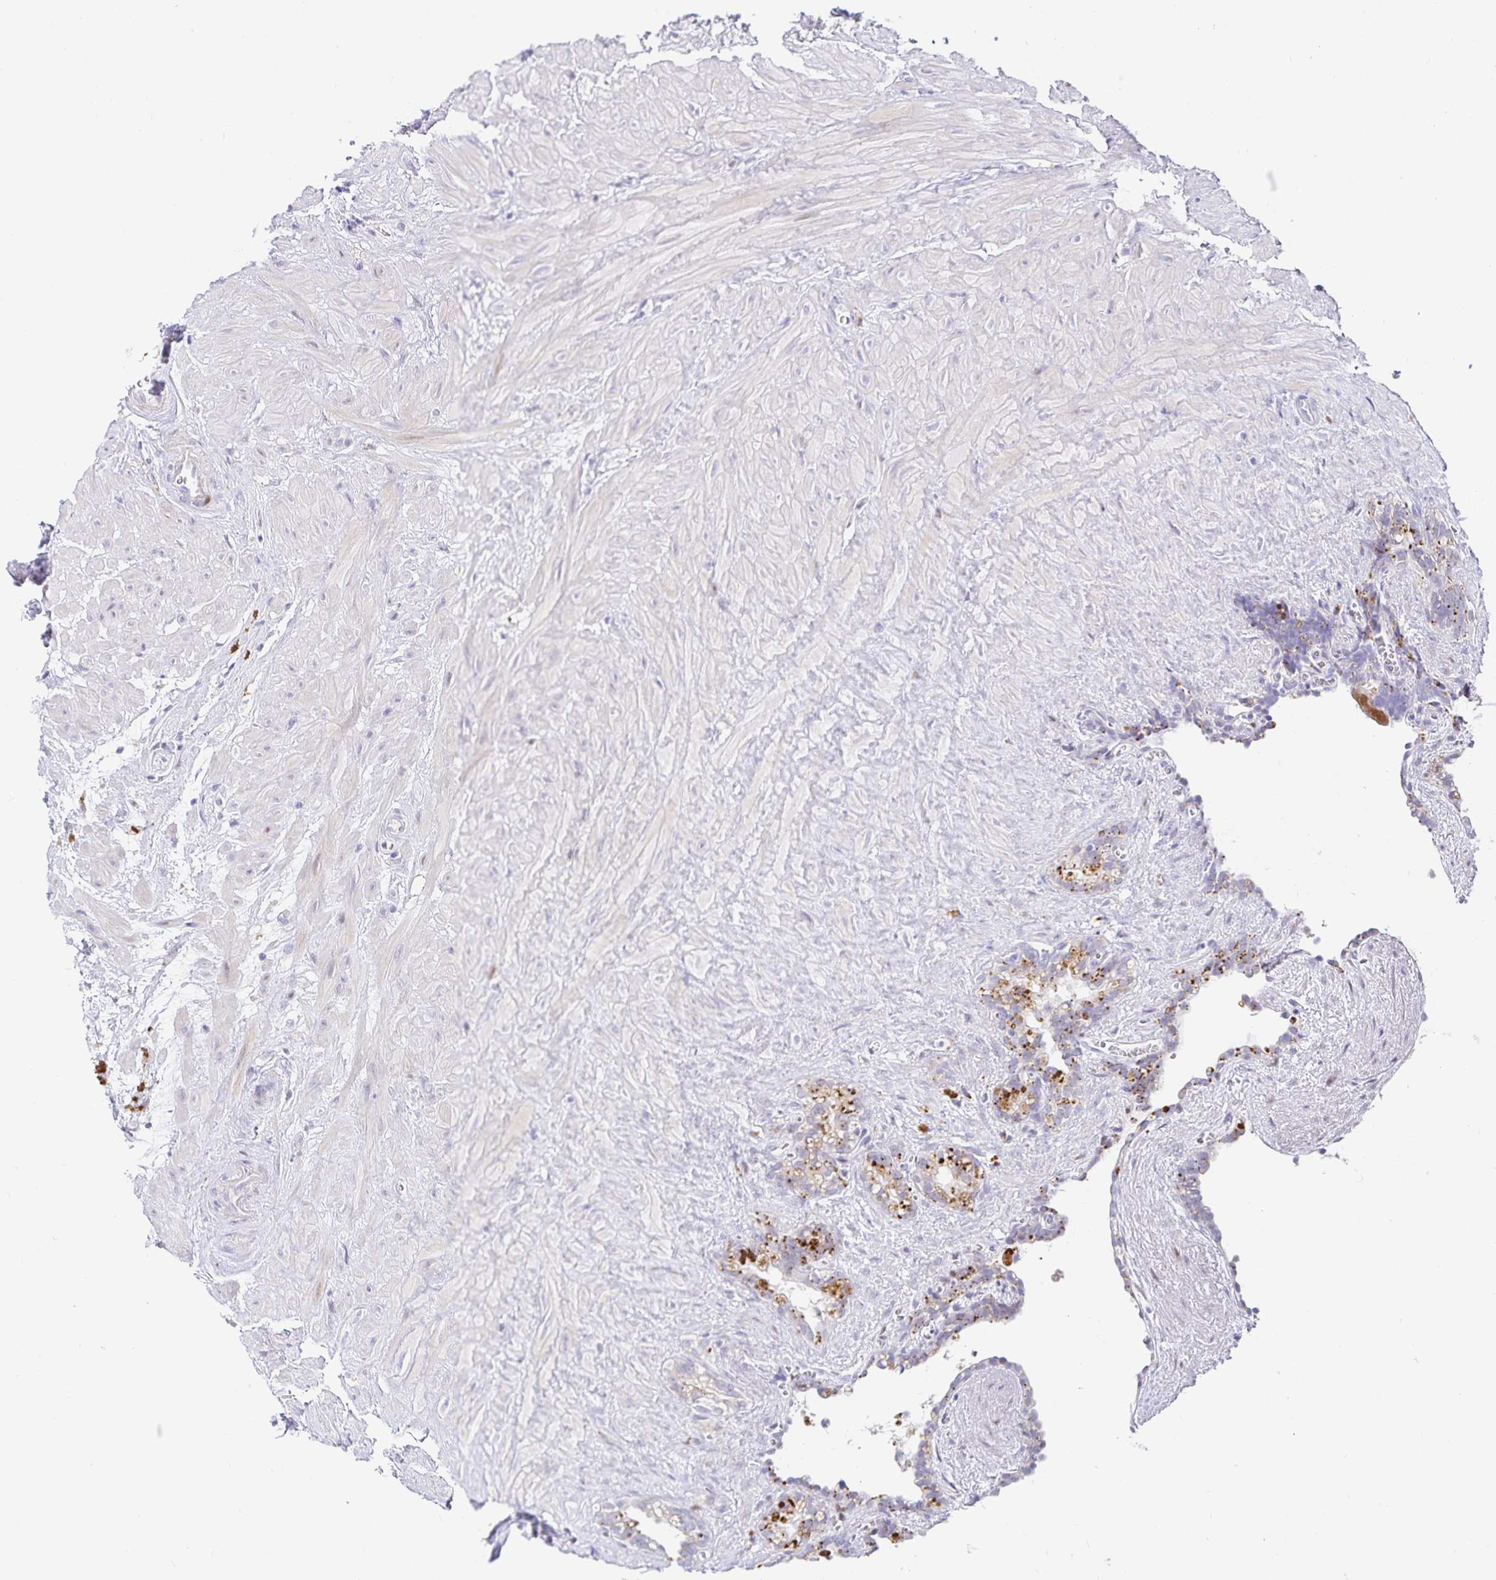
{"staining": {"intensity": "moderate", "quantity": "<25%", "location": "cytoplasmic/membranous"}, "tissue": "seminal vesicle", "cell_type": "Glandular cells", "image_type": "normal", "snomed": [{"axis": "morphology", "description": "Normal tissue, NOS"}, {"axis": "topography", "description": "Seminal veicle"}], "caption": "Seminal vesicle stained with a brown dye demonstrates moderate cytoplasmic/membranous positive staining in approximately <25% of glandular cells.", "gene": "KBTBD13", "patient": {"sex": "male", "age": 76}}